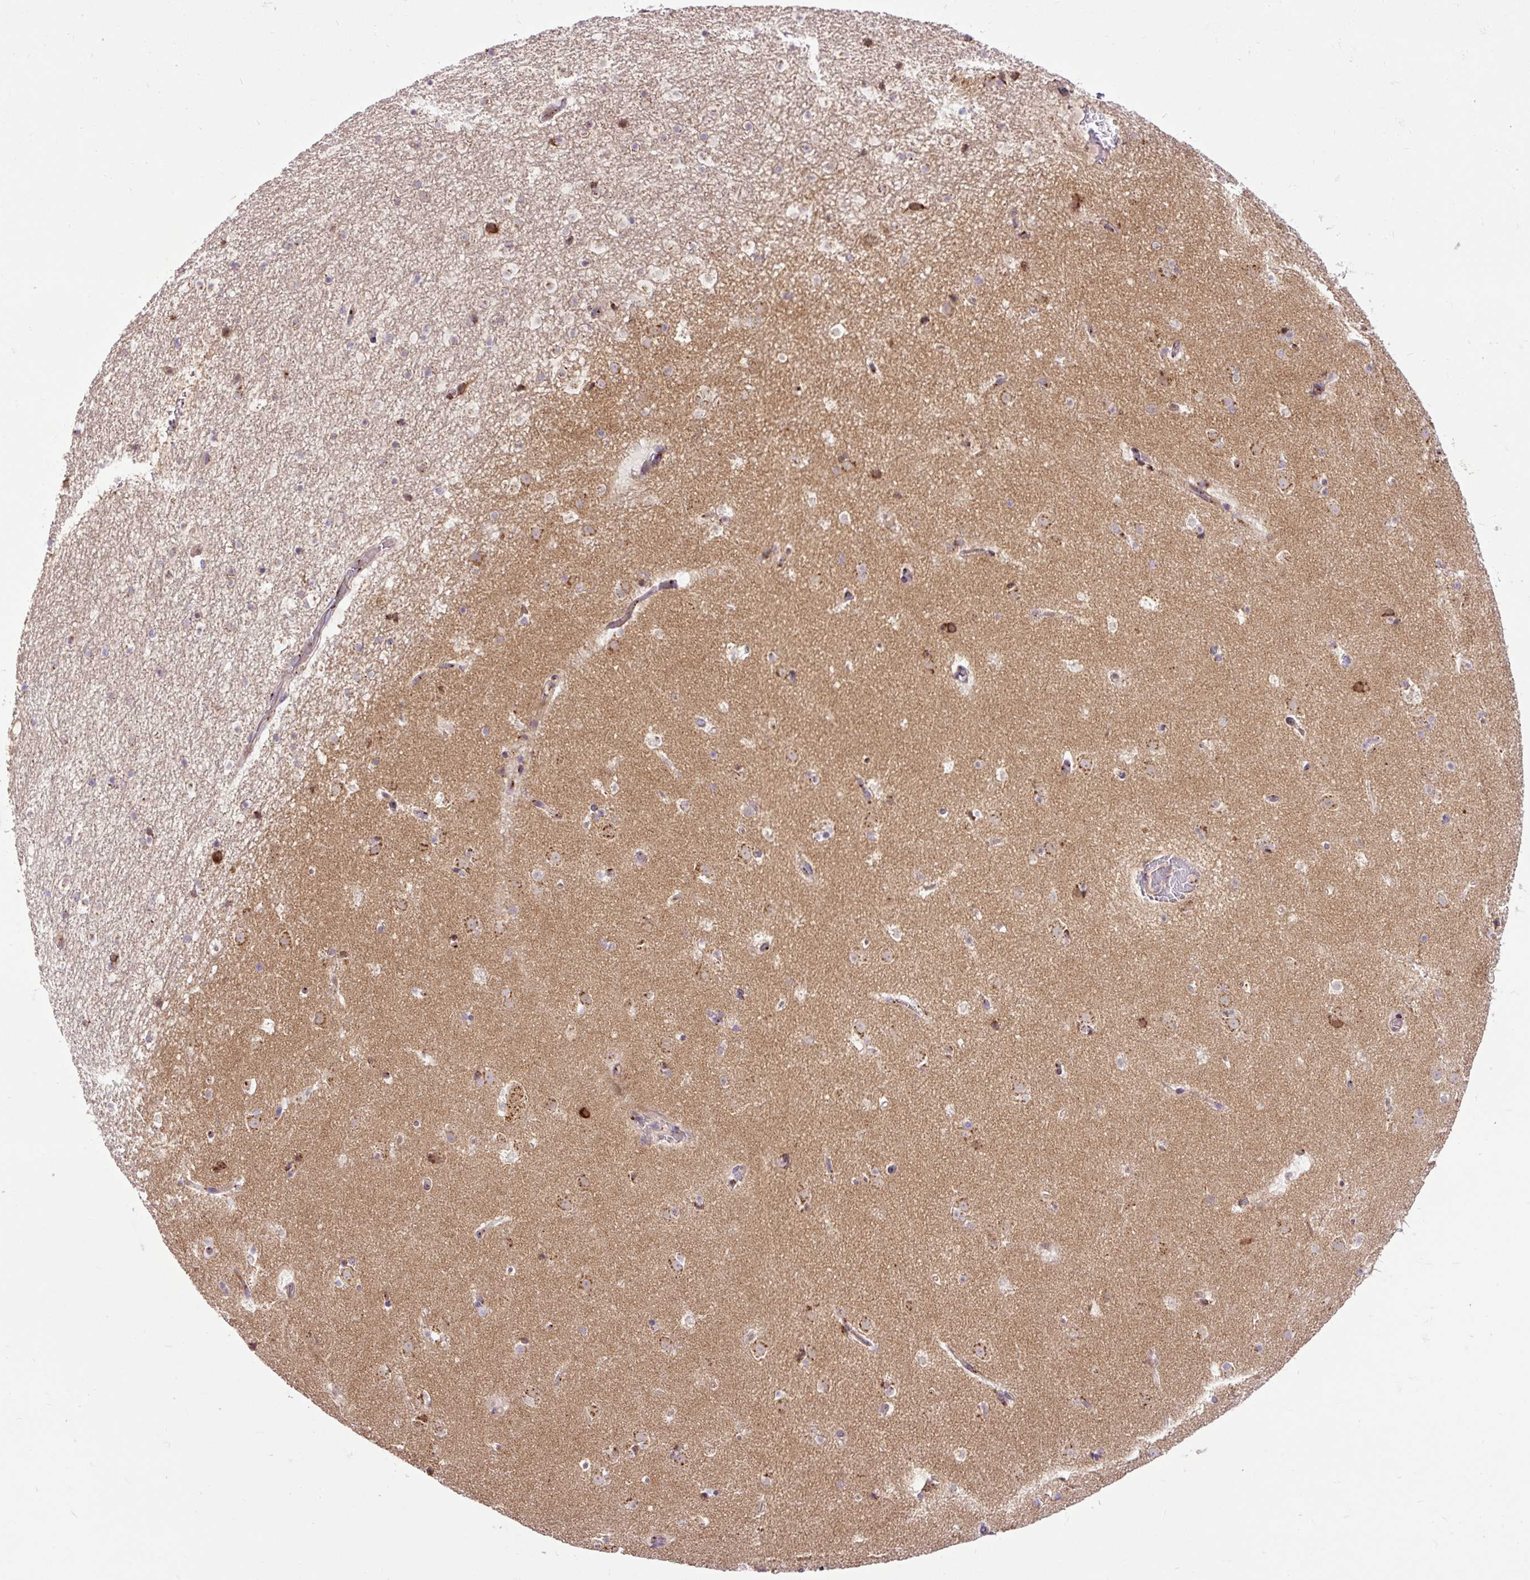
{"staining": {"intensity": "strong", "quantity": "25%-75%", "location": "cytoplasmic/membranous"}, "tissue": "caudate", "cell_type": "Glial cells", "image_type": "normal", "snomed": [{"axis": "morphology", "description": "Normal tissue, NOS"}, {"axis": "topography", "description": "Lateral ventricle wall"}], "caption": "Immunohistochemical staining of benign human caudate exhibits high levels of strong cytoplasmic/membranous expression in about 25%-75% of glial cells.", "gene": "MSMP", "patient": {"sex": "male", "age": 37}}